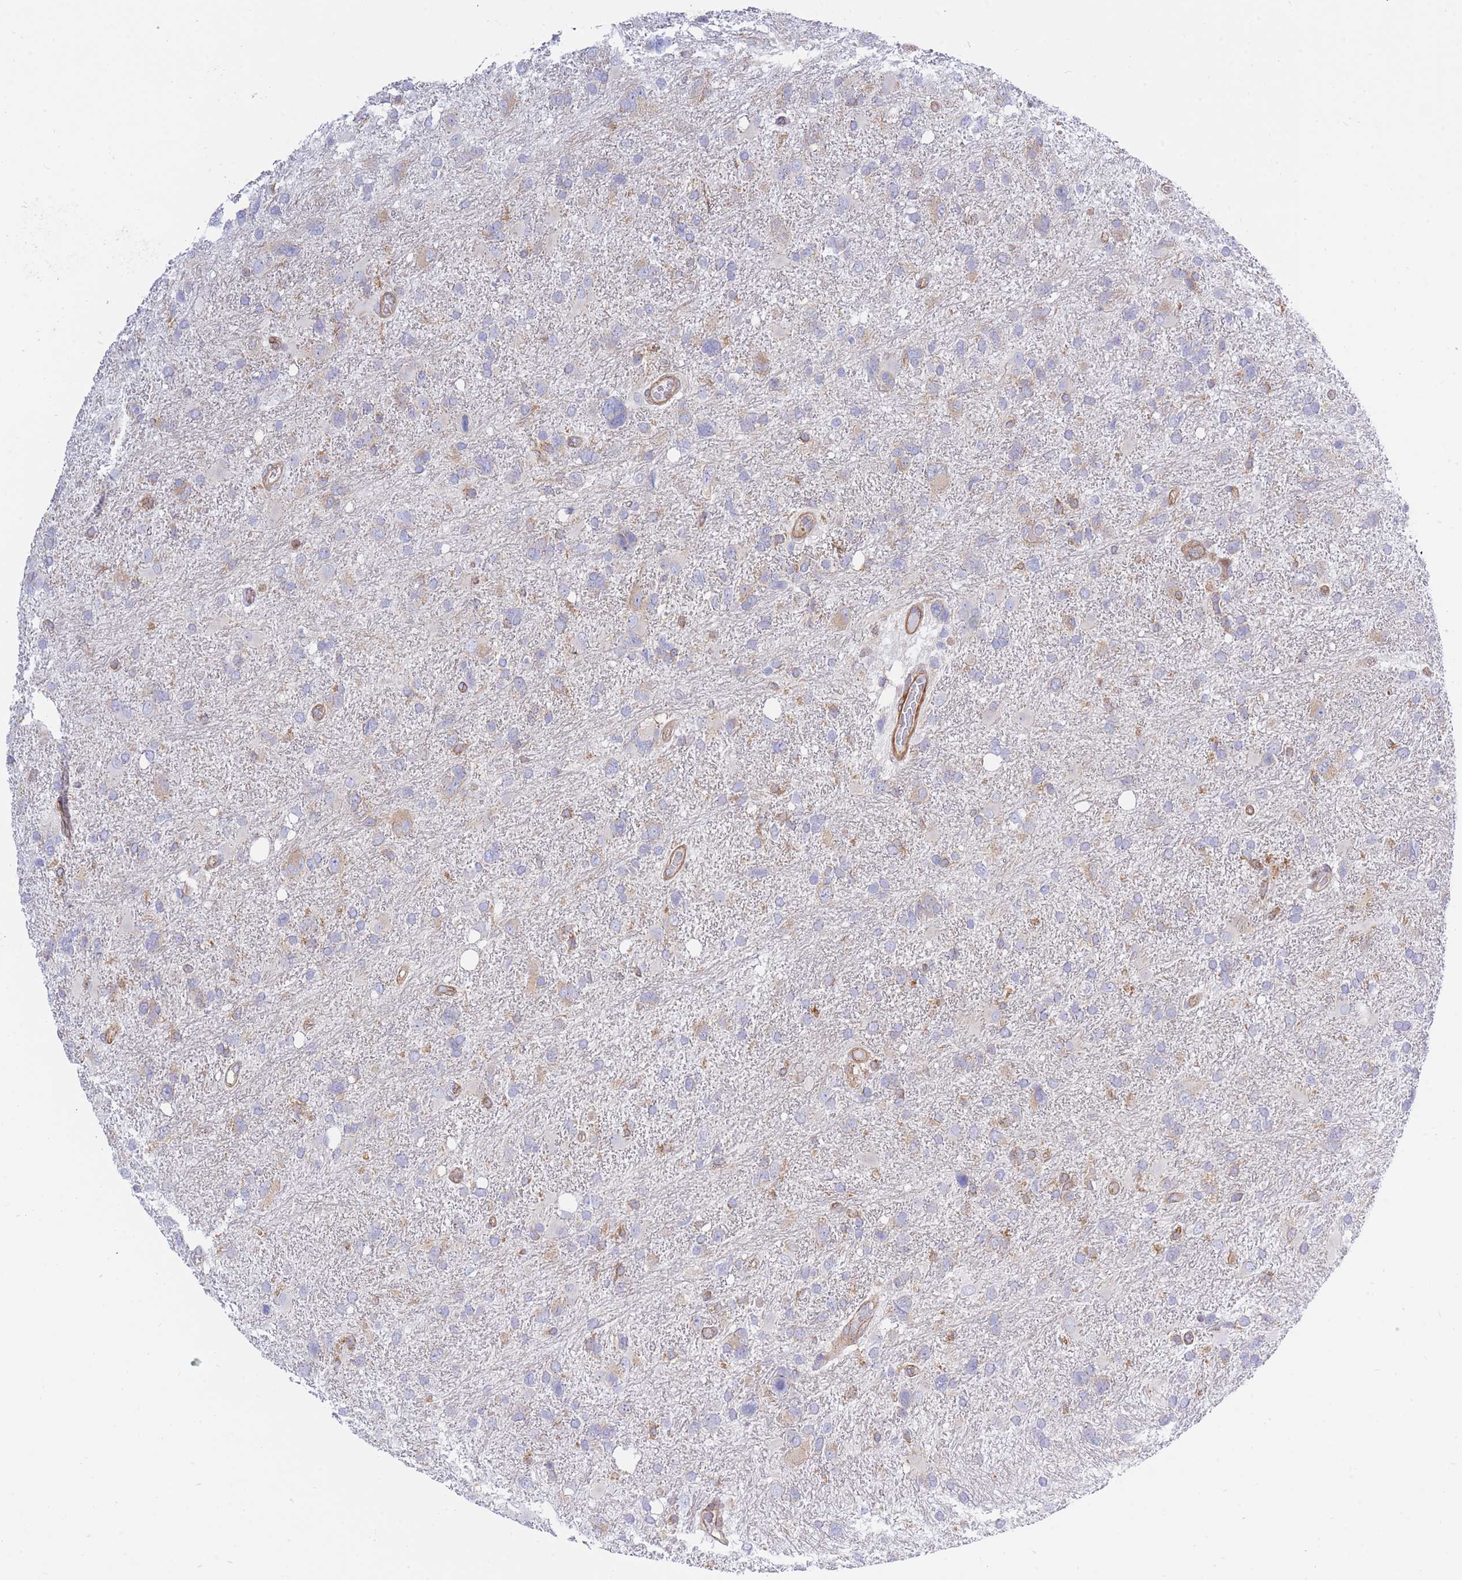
{"staining": {"intensity": "weak", "quantity": "25%-75%", "location": "cytoplasmic/membranous"}, "tissue": "glioma", "cell_type": "Tumor cells", "image_type": "cancer", "snomed": [{"axis": "morphology", "description": "Glioma, malignant, High grade"}, {"axis": "topography", "description": "Brain"}], "caption": "A histopathology image of glioma stained for a protein demonstrates weak cytoplasmic/membranous brown staining in tumor cells.", "gene": "REM1", "patient": {"sex": "male", "age": 61}}